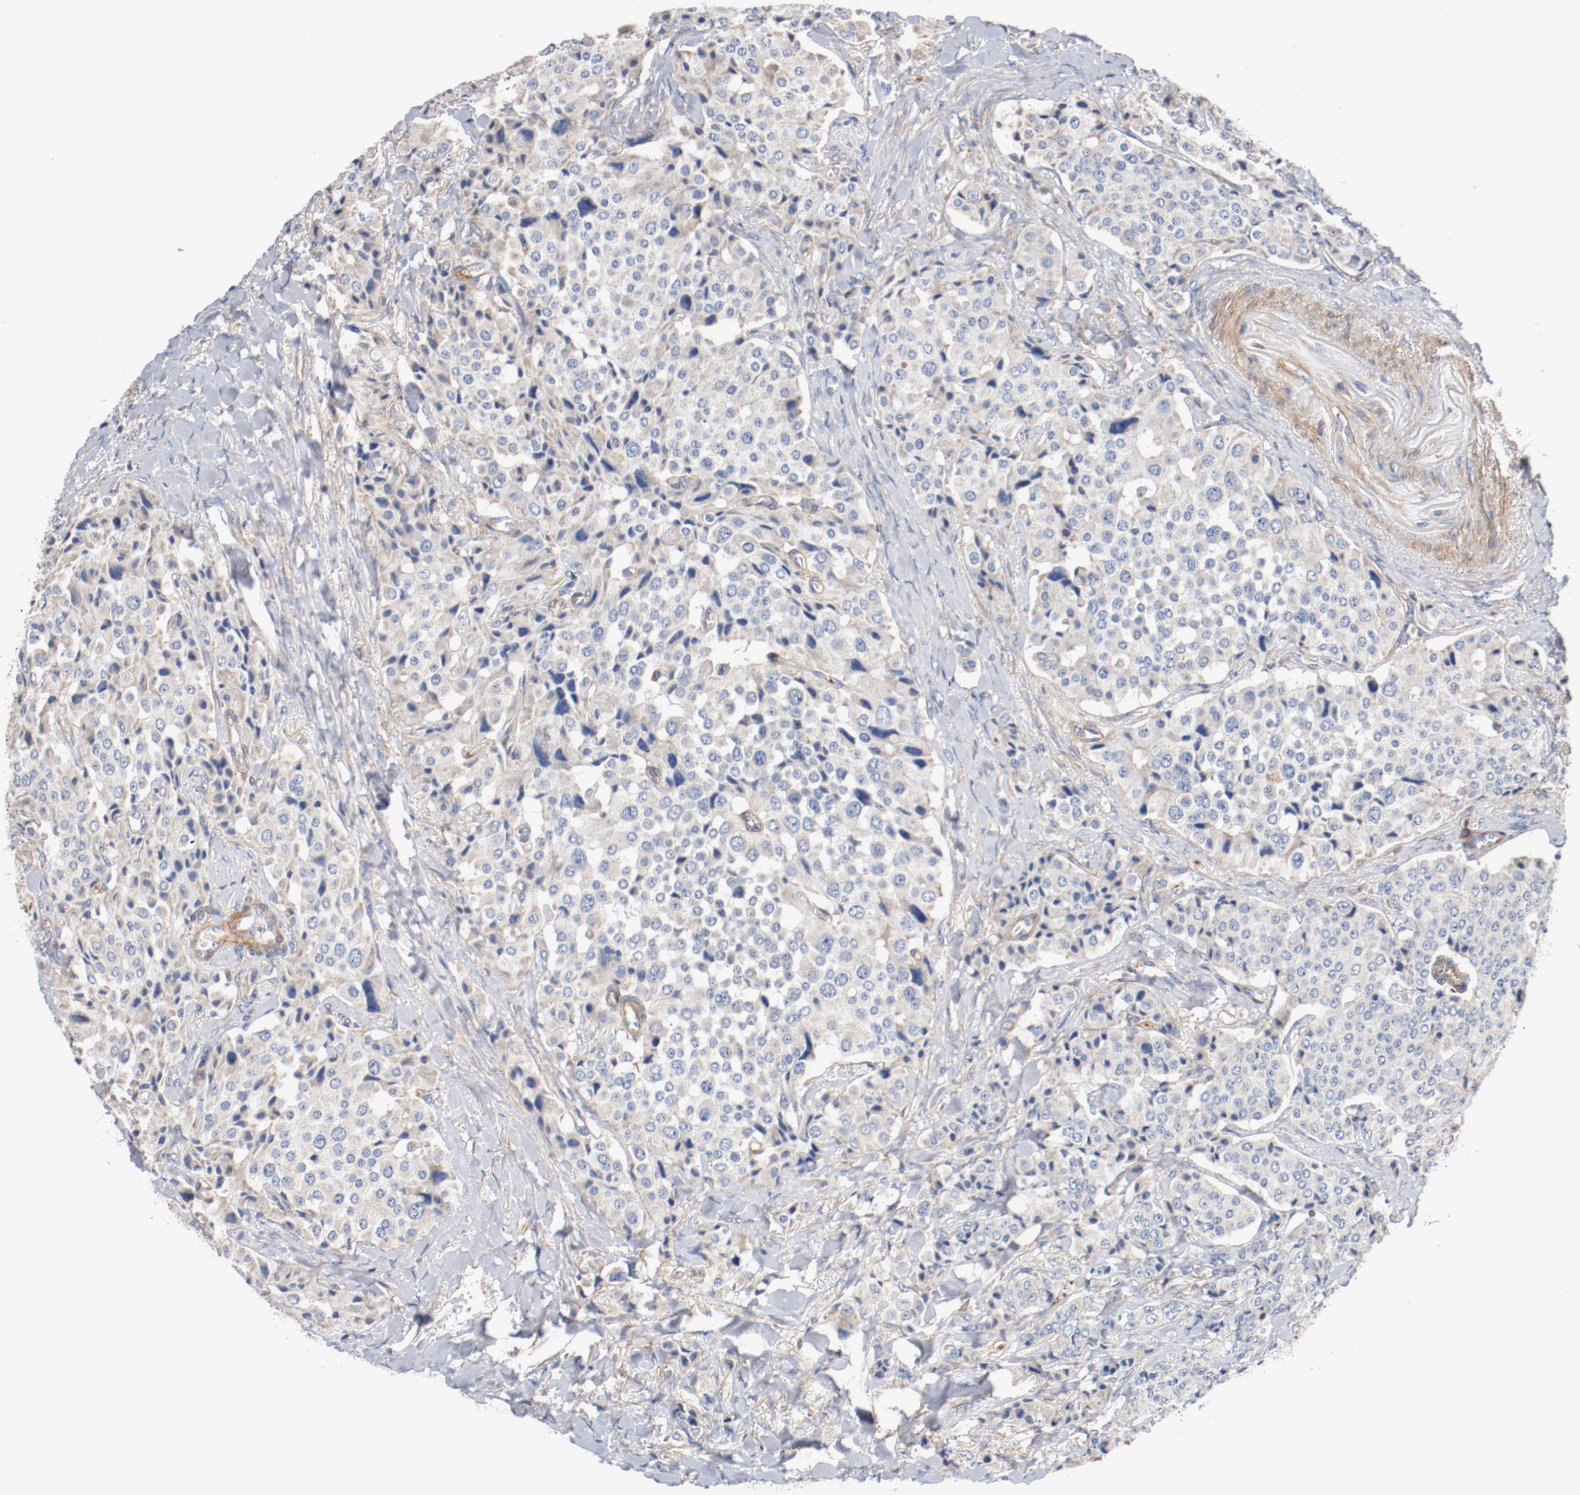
{"staining": {"intensity": "negative", "quantity": "none", "location": "none"}, "tissue": "carcinoid", "cell_type": "Tumor cells", "image_type": "cancer", "snomed": [{"axis": "morphology", "description": "Carcinoid, malignant, NOS"}, {"axis": "topography", "description": "Colon"}], "caption": "Carcinoid (malignant) was stained to show a protein in brown. There is no significant positivity in tumor cells.", "gene": "ILK", "patient": {"sex": "female", "age": 61}}